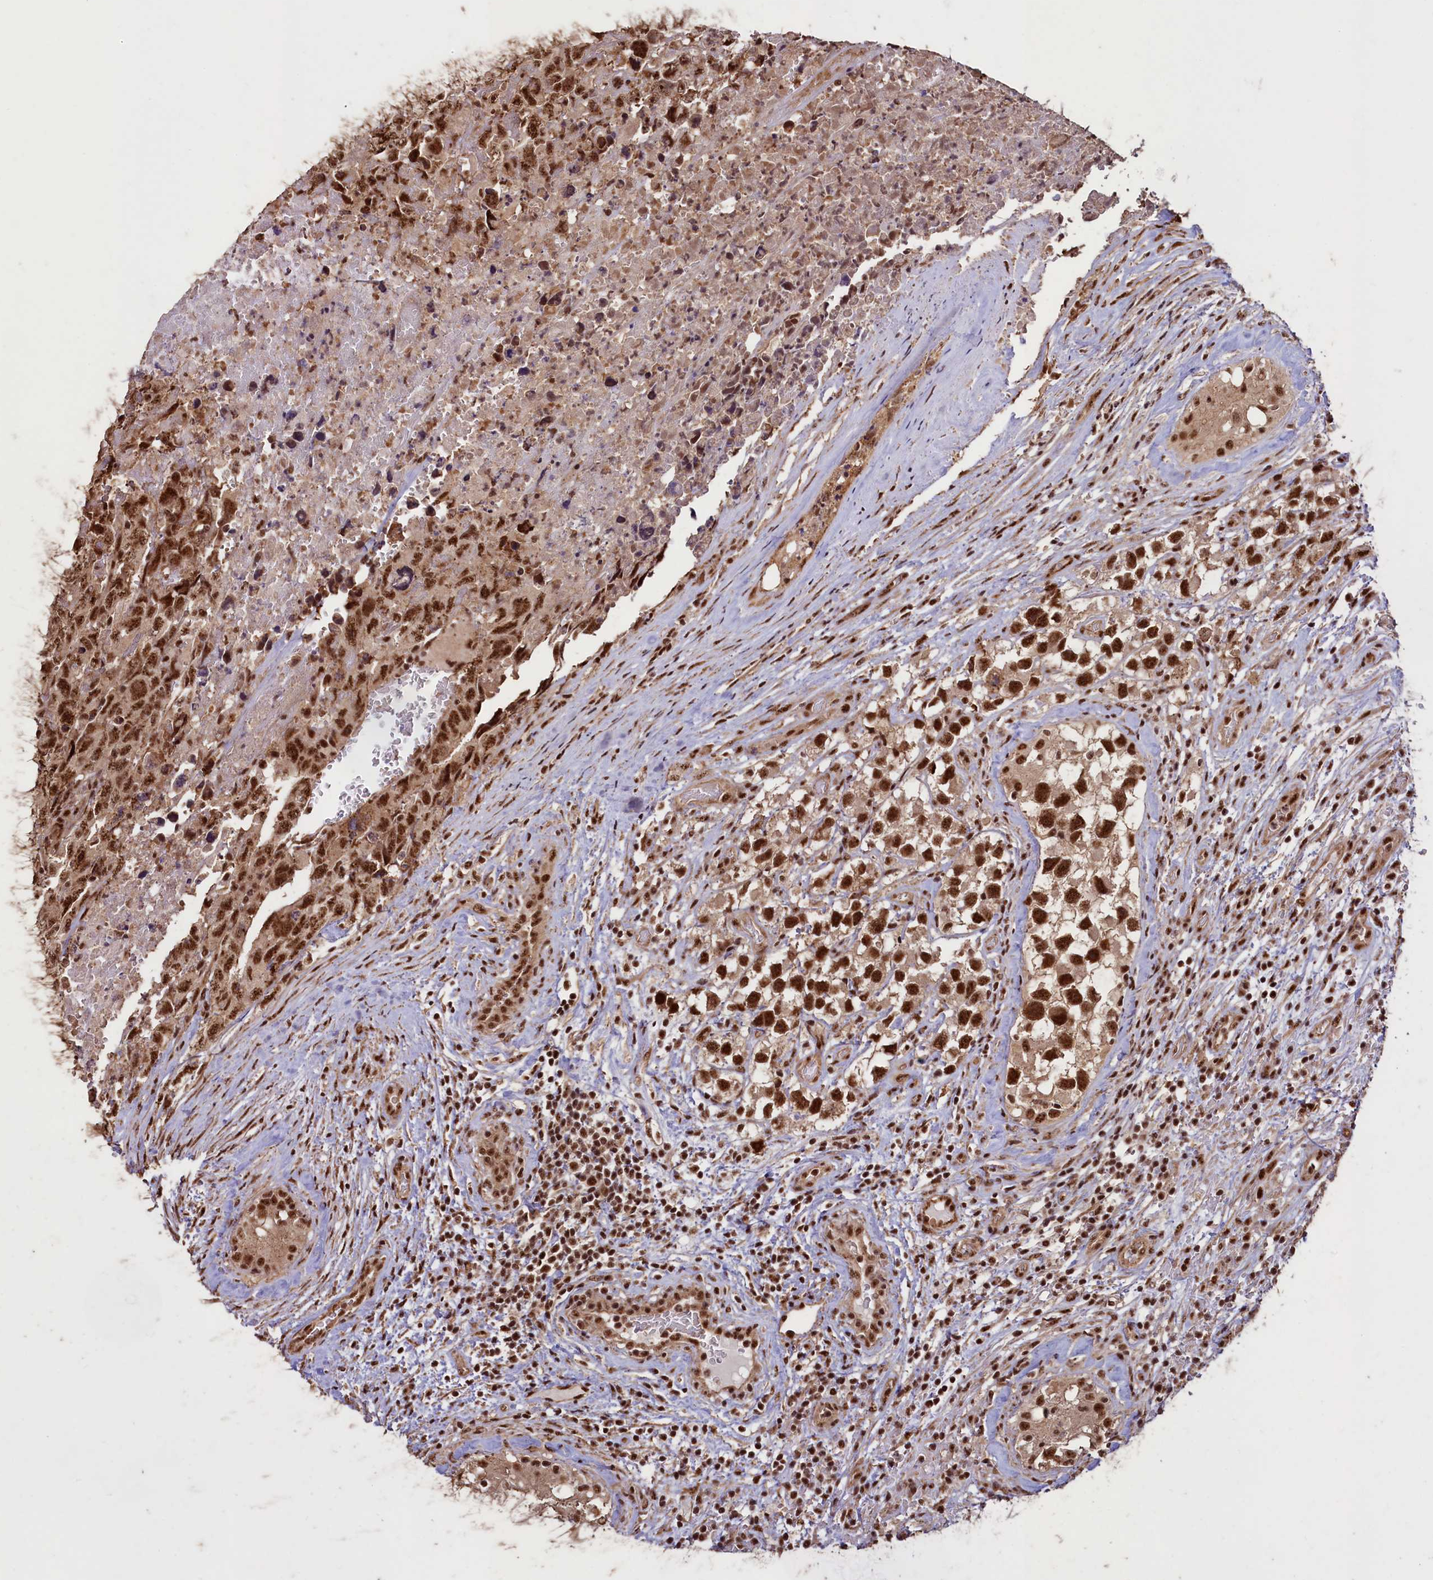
{"staining": {"intensity": "strong", "quantity": ">75%", "location": "nuclear"}, "tissue": "testis cancer", "cell_type": "Tumor cells", "image_type": "cancer", "snomed": [{"axis": "morphology", "description": "Carcinoma, Embryonal, NOS"}, {"axis": "topography", "description": "Testis"}], "caption": "Immunohistochemistry of testis cancer (embryonal carcinoma) demonstrates high levels of strong nuclear positivity in approximately >75% of tumor cells. The staining is performed using DAB brown chromogen to label protein expression. The nuclei are counter-stained blue using hematoxylin.", "gene": "SFSWAP", "patient": {"sex": "male", "age": 45}}